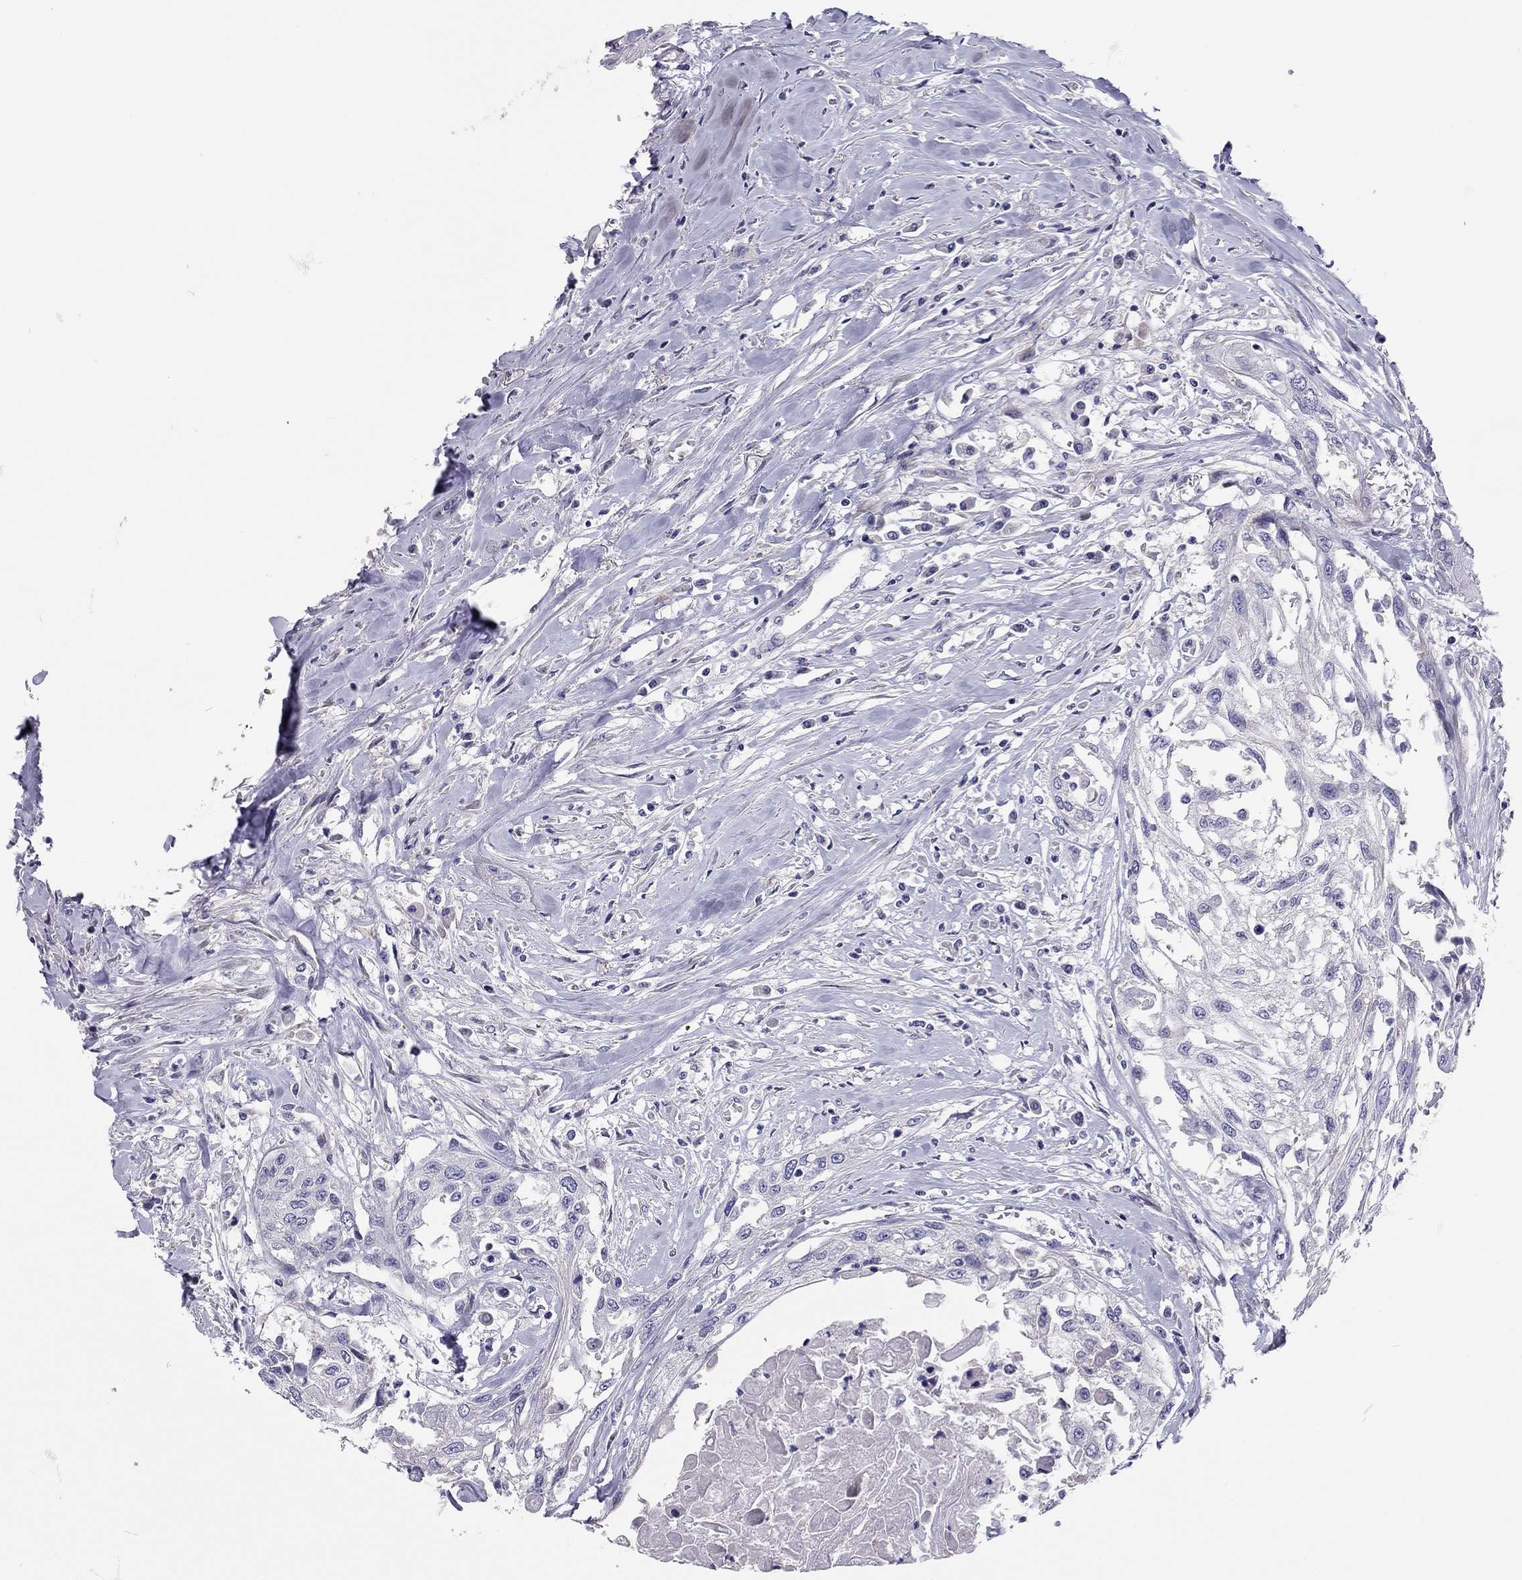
{"staining": {"intensity": "negative", "quantity": "none", "location": "none"}, "tissue": "head and neck cancer", "cell_type": "Tumor cells", "image_type": "cancer", "snomed": [{"axis": "morphology", "description": "Normal tissue, NOS"}, {"axis": "morphology", "description": "Squamous cell carcinoma, NOS"}, {"axis": "topography", "description": "Oral tissue"}, {"axis": "topography", "description": "Peripheral nerve tissue"}, {"axis": "topography", "description": "Head-Neck"}], "caption": "IHC histopathology image of human squamous cell carcinoma (head and neck) stained for a protein (brown), which reveals no positivity in tumor cells. (DAB immunohistochemistry, high magnification).", "gene": "SCARB1", "patient": {"sex": "female", "age": 59}}